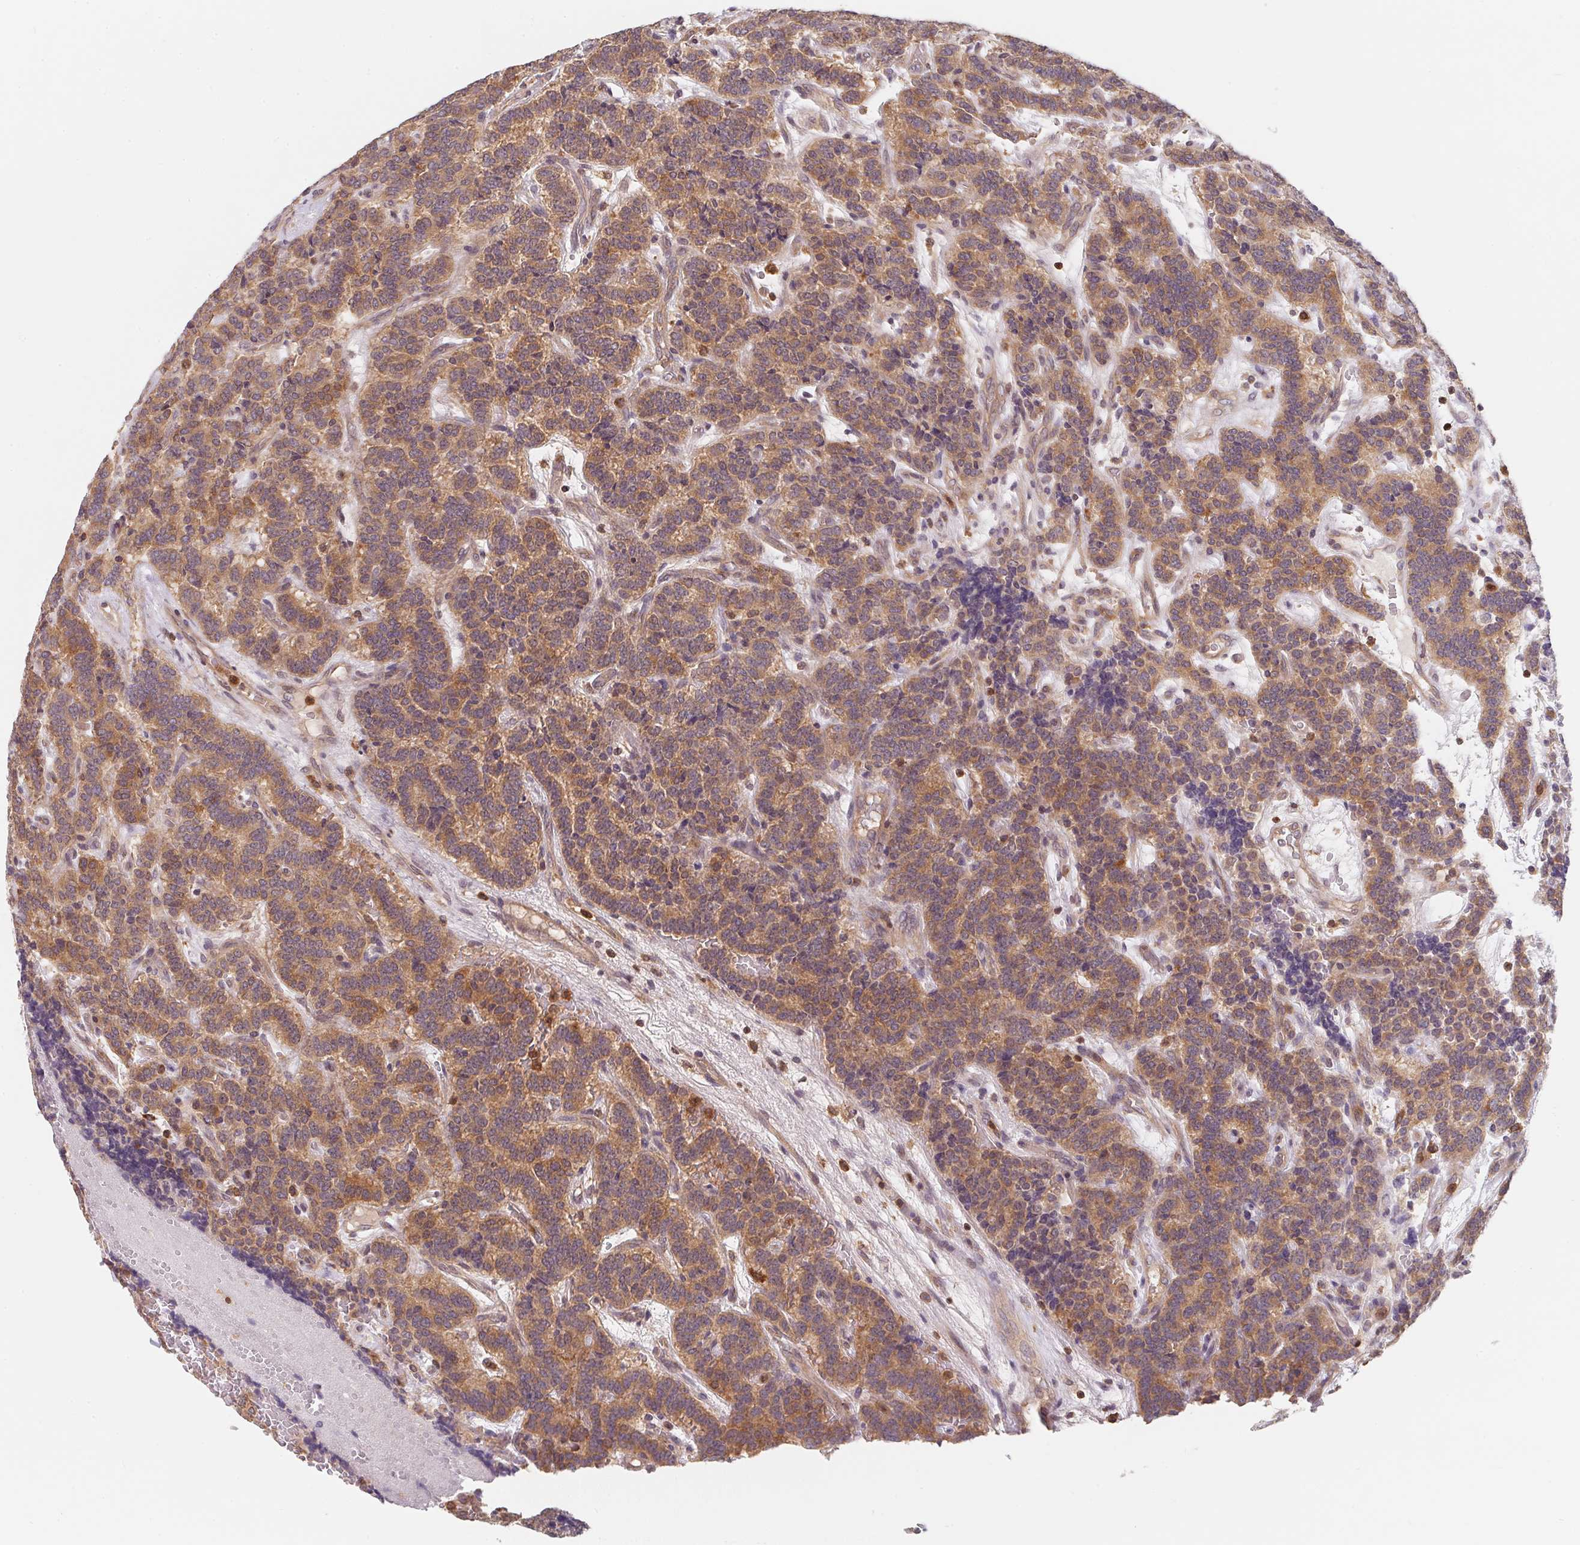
{"staining": {"intensity": "moderate", "quantity": ">75%", "location": "cytoplasmic/membranous"}, "tissue": "carcinoid", "cell_type": "Tumor cells", "image_type": "cancer", "snomed": [{"axis": "morphology", "description": "Carcinoid, malignant, NOS"}, {"axis": "topography", "description": "Pancreas"}], "caption": "This is a histology image of immunohistochemistry staining of carcinoid (malignant), which shows moderate expression in the cytoplasmic/membranous of tumor cells.", "gene": "ANKRD13A", "patient": {"sex": "male", "age": 36}}